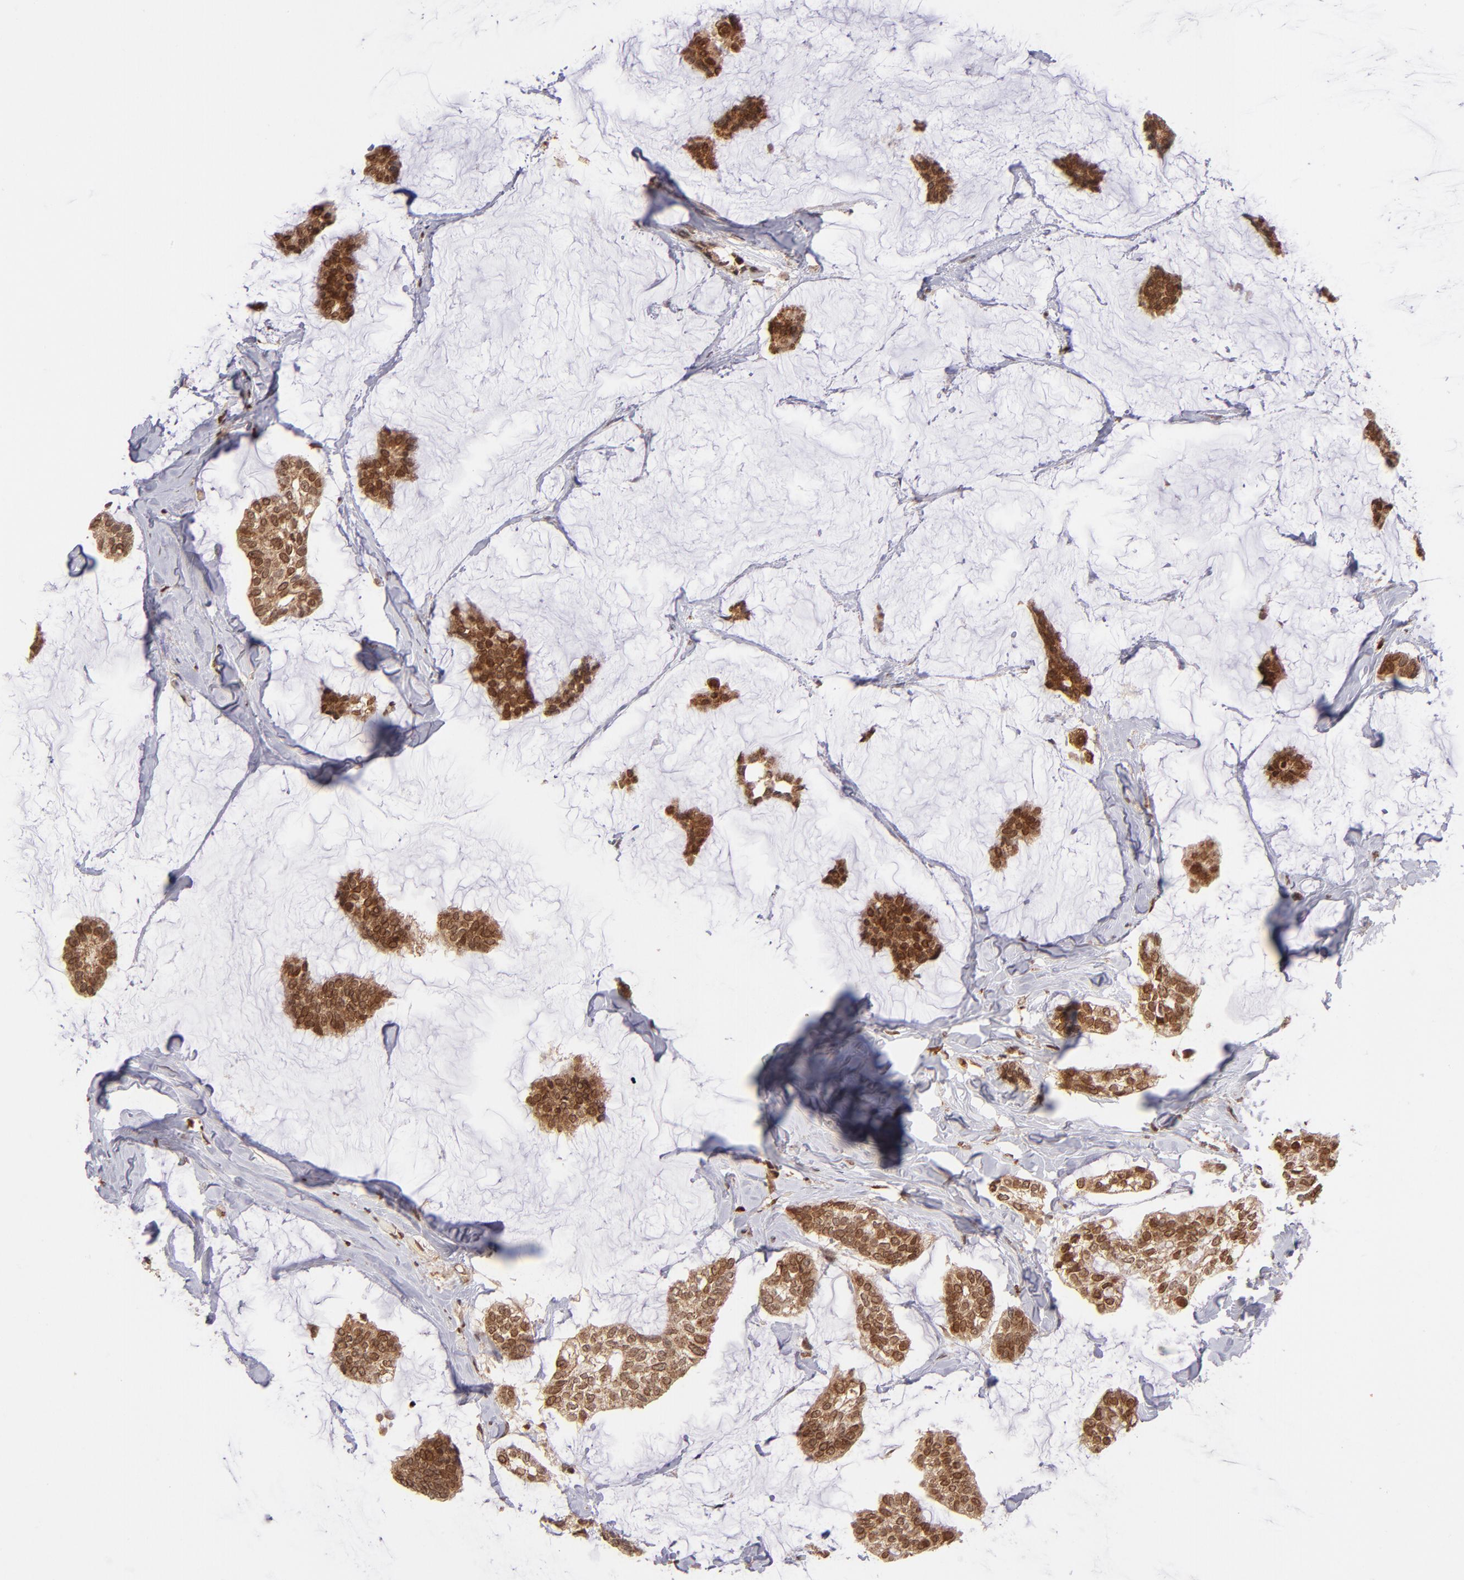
{"staining": {"intensity": "strong", "quantity": ">75%", "location": "cytoplasmic/membranous,nuclear"}, "tissue": "breast cancer", "cell_type": "Tumor cells", "image_type": "cancer", "snomed": [{"axis": "morphology", "description": "Duct carcinoma"}, {"axis": "topography", "description": "Breast"}], "caption": "Invasive ductal carcinoma (breast) tissue shows strong cytoplasmic/membranous and nuclear staining in about >75% of tumor cells, visualized by immunohistochemistry.", "gene": "TOP1MT", "patient": {"sex": "female", "age": 93}}